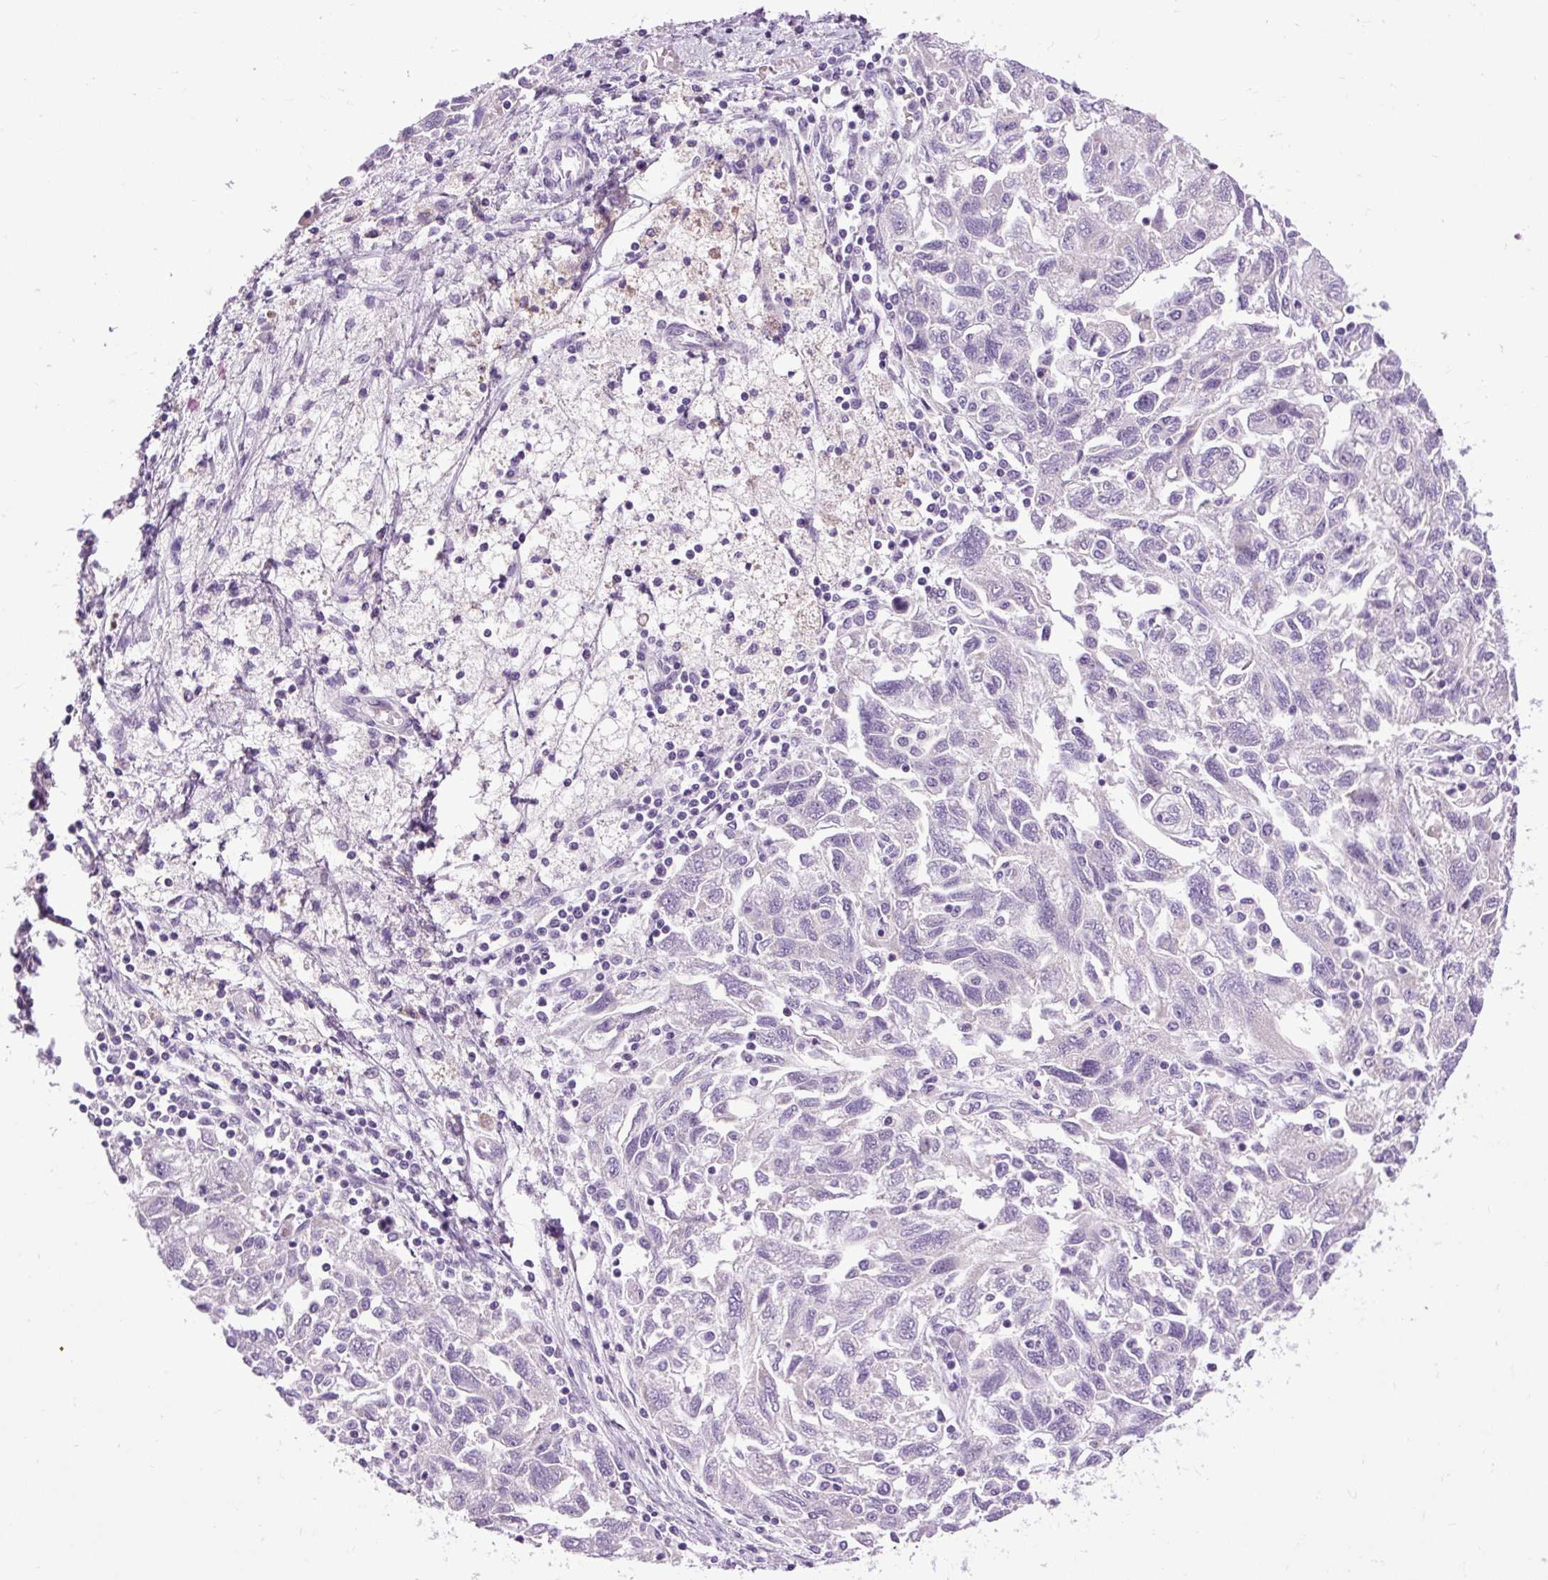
{"staining": {"intensity": "negative", "quantity": "none", "location": "none"}, "tissue": "ovarian cancer", "cell_type": "Tumor cells", "image_type": "cancer", "snomed": [{"axis": "morphology", "description": "Carcinoma, NOS"}, {"axis": "morphology", "description": "Cystadenocarcinoma, serous, NOS"}, {"axis": "topography", "description": "Ovary"}], "caption": "Ovarian cancer was stained to show a protein in brown. There is no significant expression in tumor cells.", "gene": "FABP7", "patient": {"sex": "female", "age": 69}}